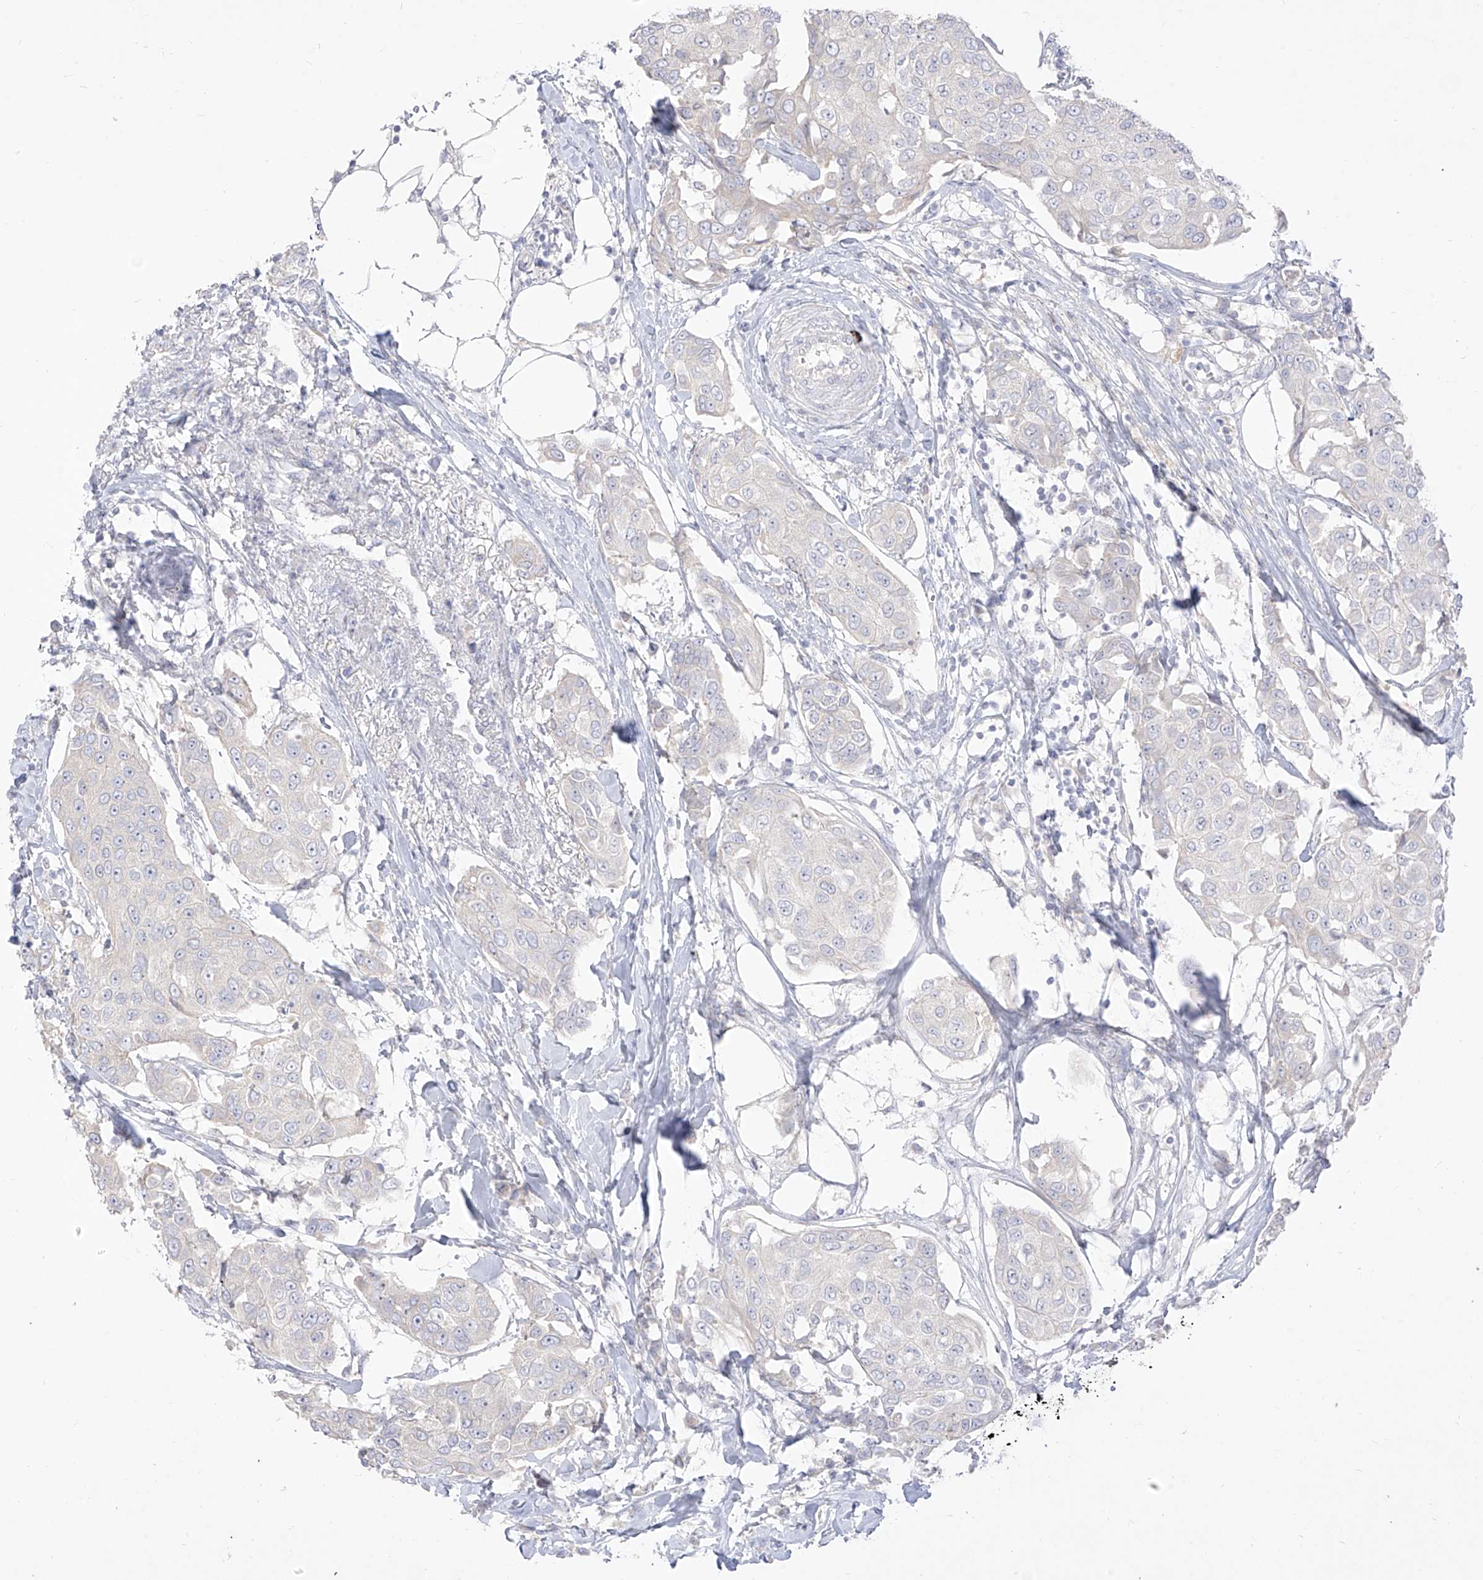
{"staining": {"intensity": "negative", "quantity": "none", "location": "none"}, "tissue": "breast cancer", "cell_type": "Tumor cells", "image_type": "cancer", "snomed": [{"axis": "morphology", "description": "Duct carcinoma"}, {"axis": "topography", "description": "Breast"}], "caption": "Immunohistochemical staining of human intraductal carcinoma (breast) shows no significant expression in tumor cells. The staining was performed using DAB (3,3'-diaminobenzidine) to visualize the protein expression in brown, while the nuclei were stained in blue with hematoxylin (Magnification: 20x).", "gene": "ARHGEF40", "patient": {"sex": "female", "age": 80}}